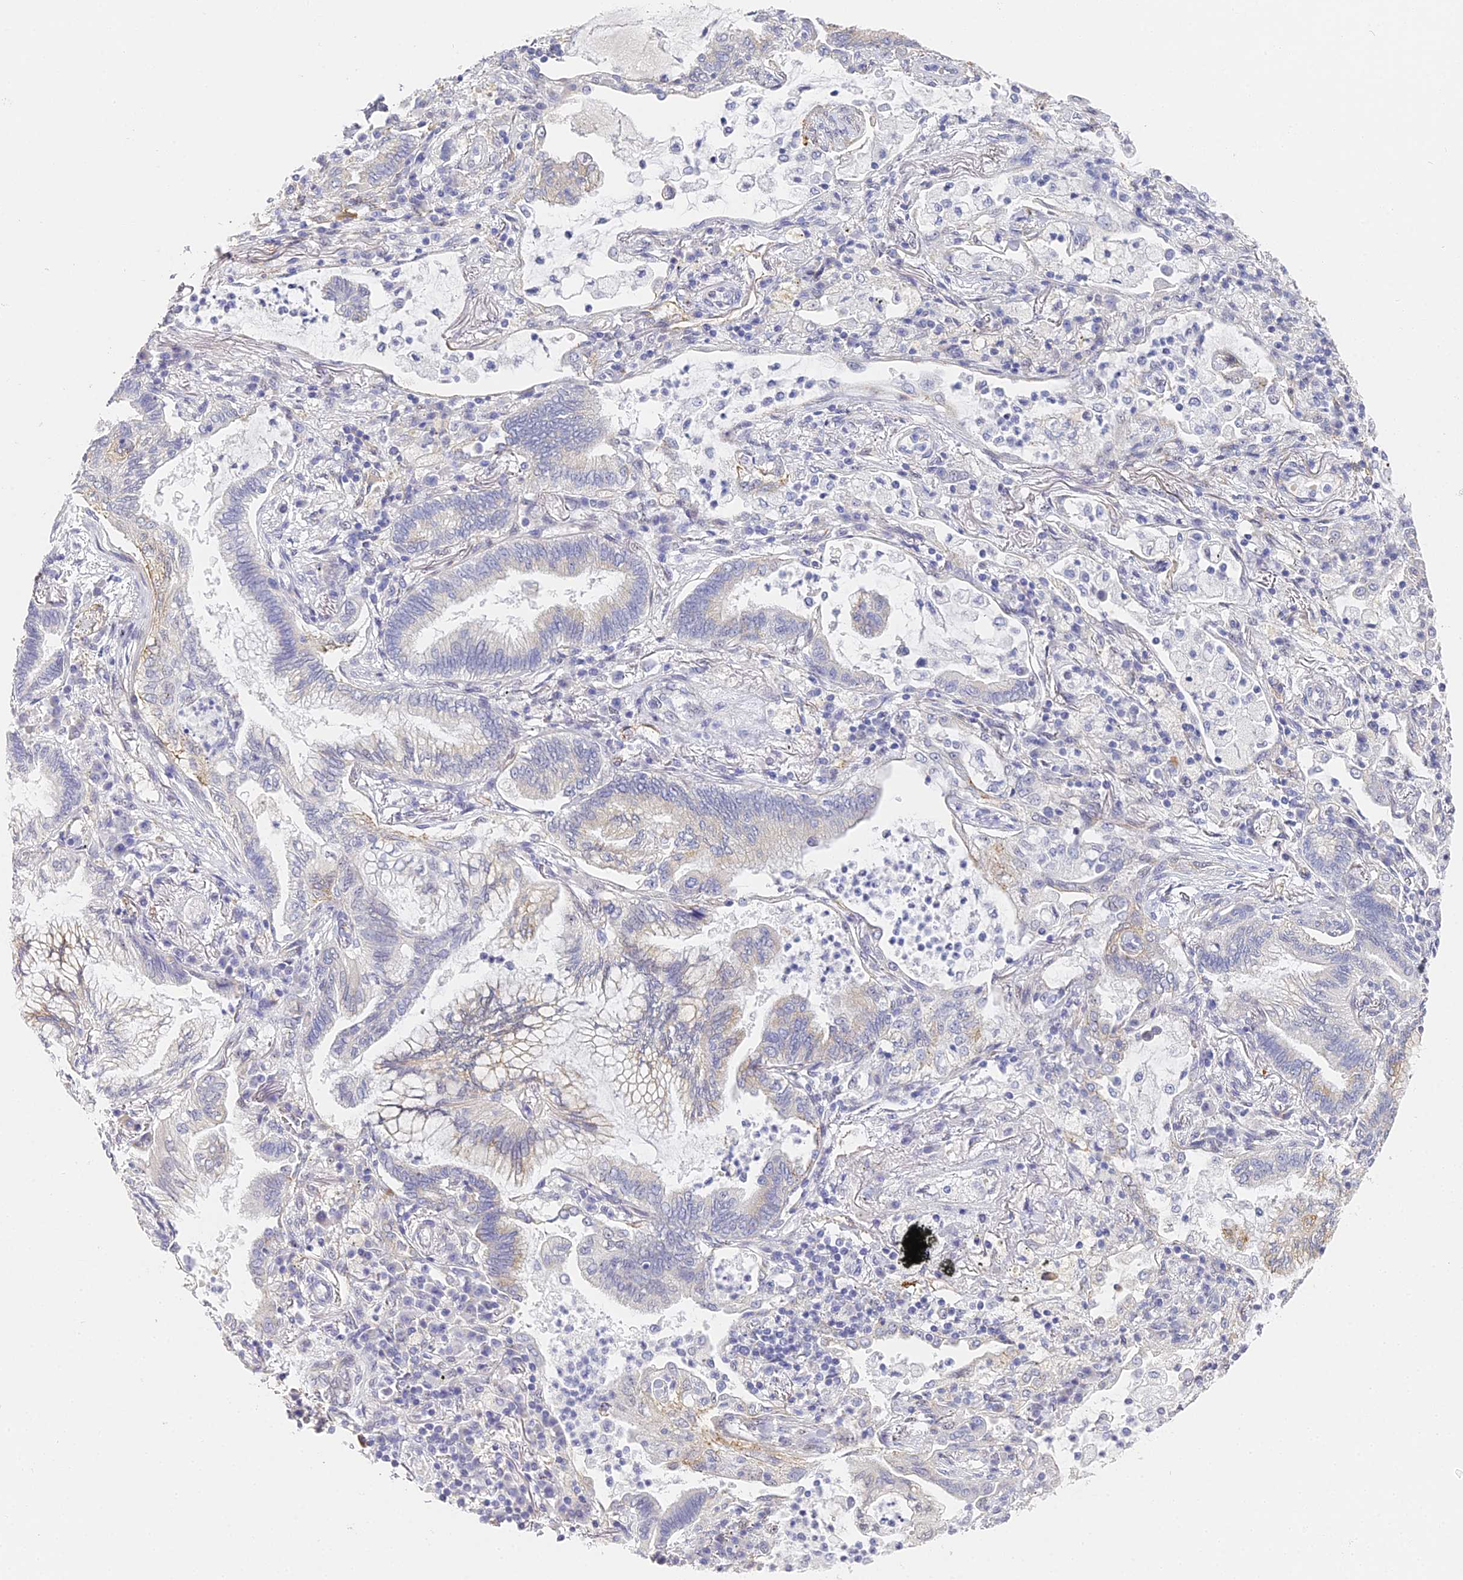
{"staining": {"intensity": "weak", "quantity": "<25%", "location": "cytoplasmic/membranous"}, "tissue": "lung cancer", "cell_type": "Tumor cells", "image_type": "cancer", "snomed": [{"axis": "morphology", "description": "Adenocarcinoma, NOS"}, {"axis": "topography", "description": "Lung"}], "caption": "Tumor cells show no significant protein expression in lung adenocarcinoma.", "gene": "GJA1", "patient": {"sex": "female", "age": 70}}